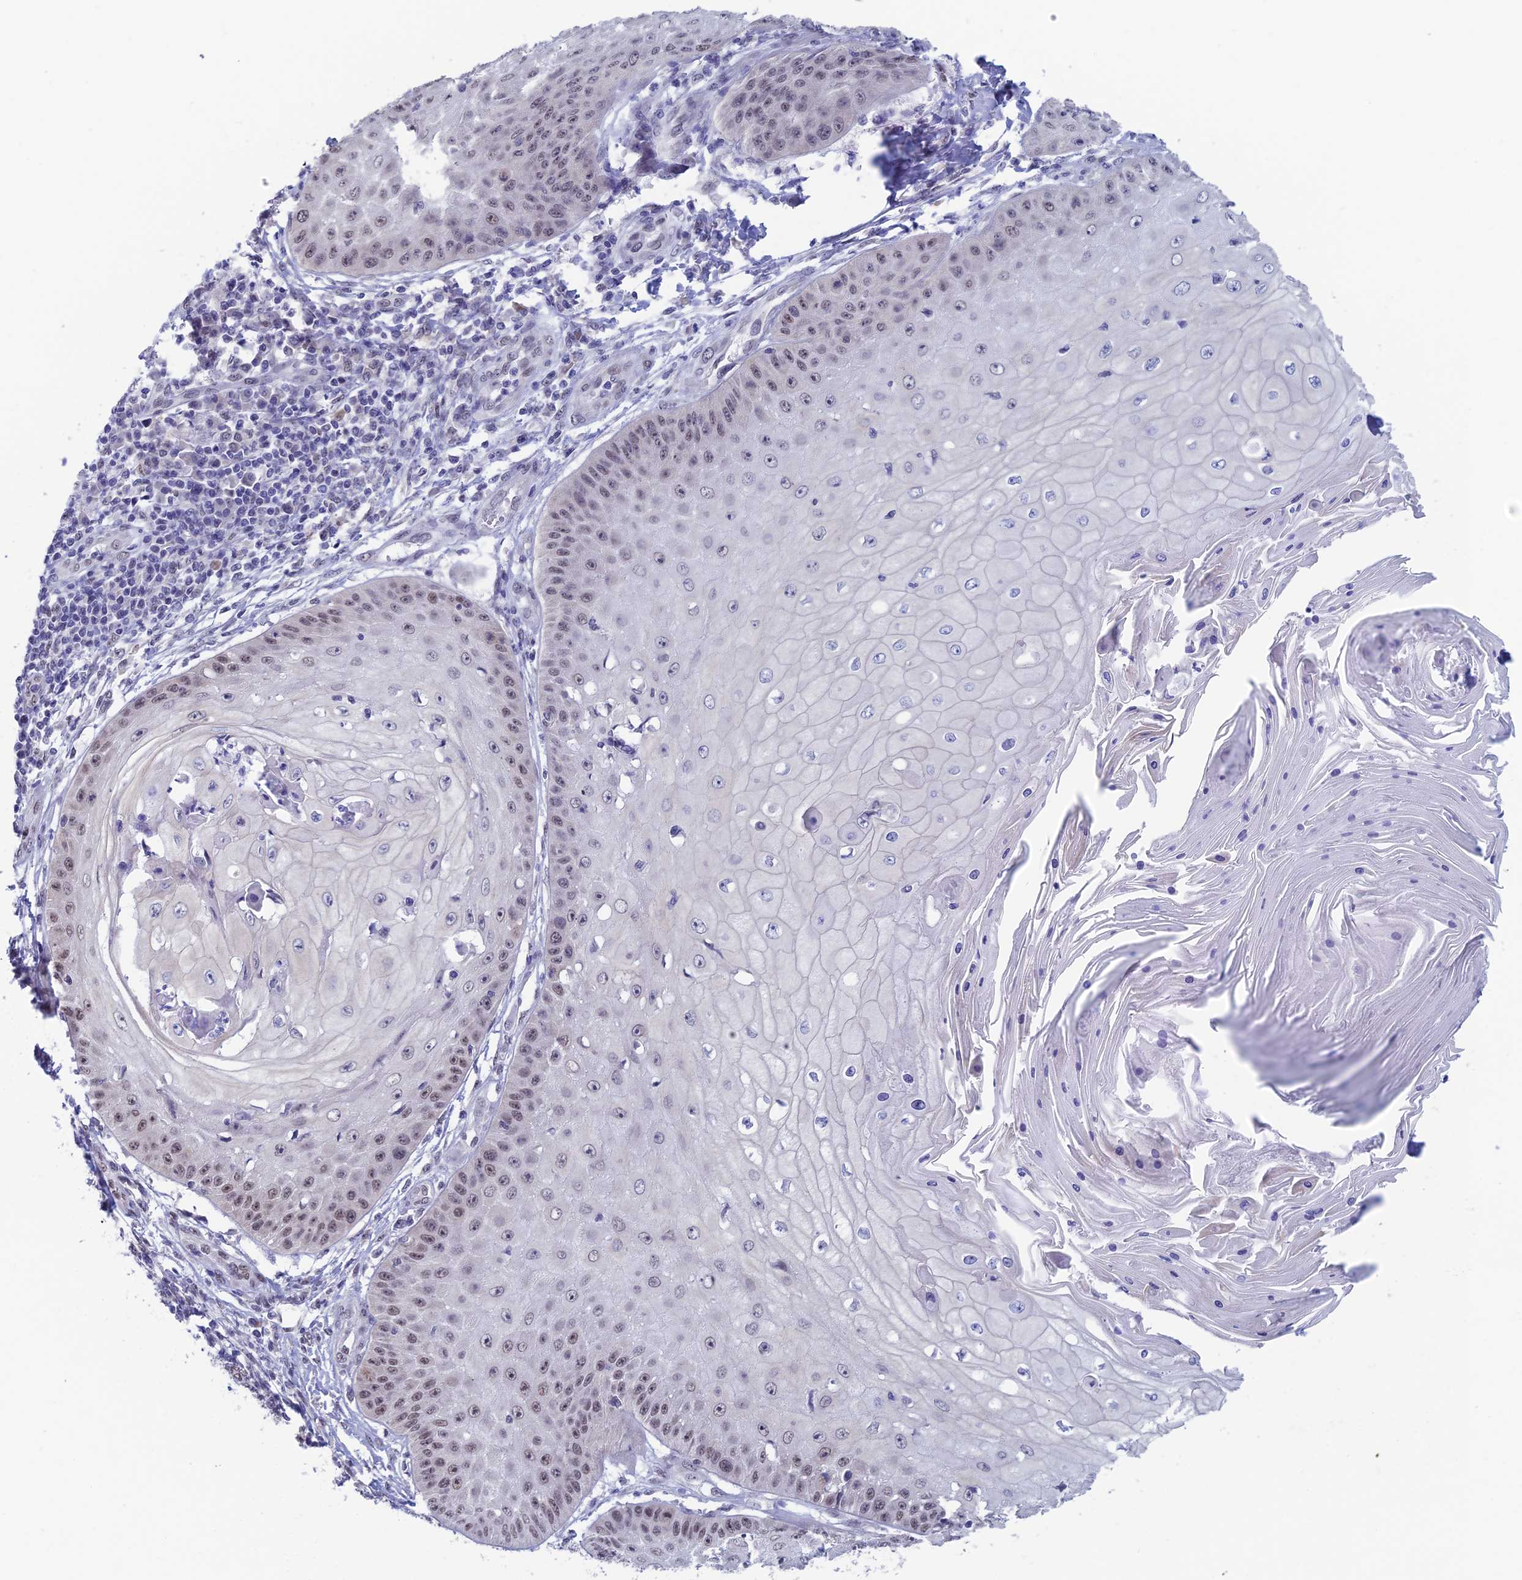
{"staining": {"intensity": "weak", "quantity": "25%-75%", "location": "nuclear"}, "tissue": "skin cancer", "cell_type": "Tumor cells", "image_type": "cancer", "snomed": [{"axis": "morphology", "description": "Squamous cell carcinoma, NOS"}, {"axis": "topography", "description": "Skin"}], "caption": "Protein expression analysis of human skin squamous cell carcinoma reveals weak nuclear staining in about 25%-75% of tumor cells.", "gene": "NABP2", "patient": {"sex": "male", "age": 70}}